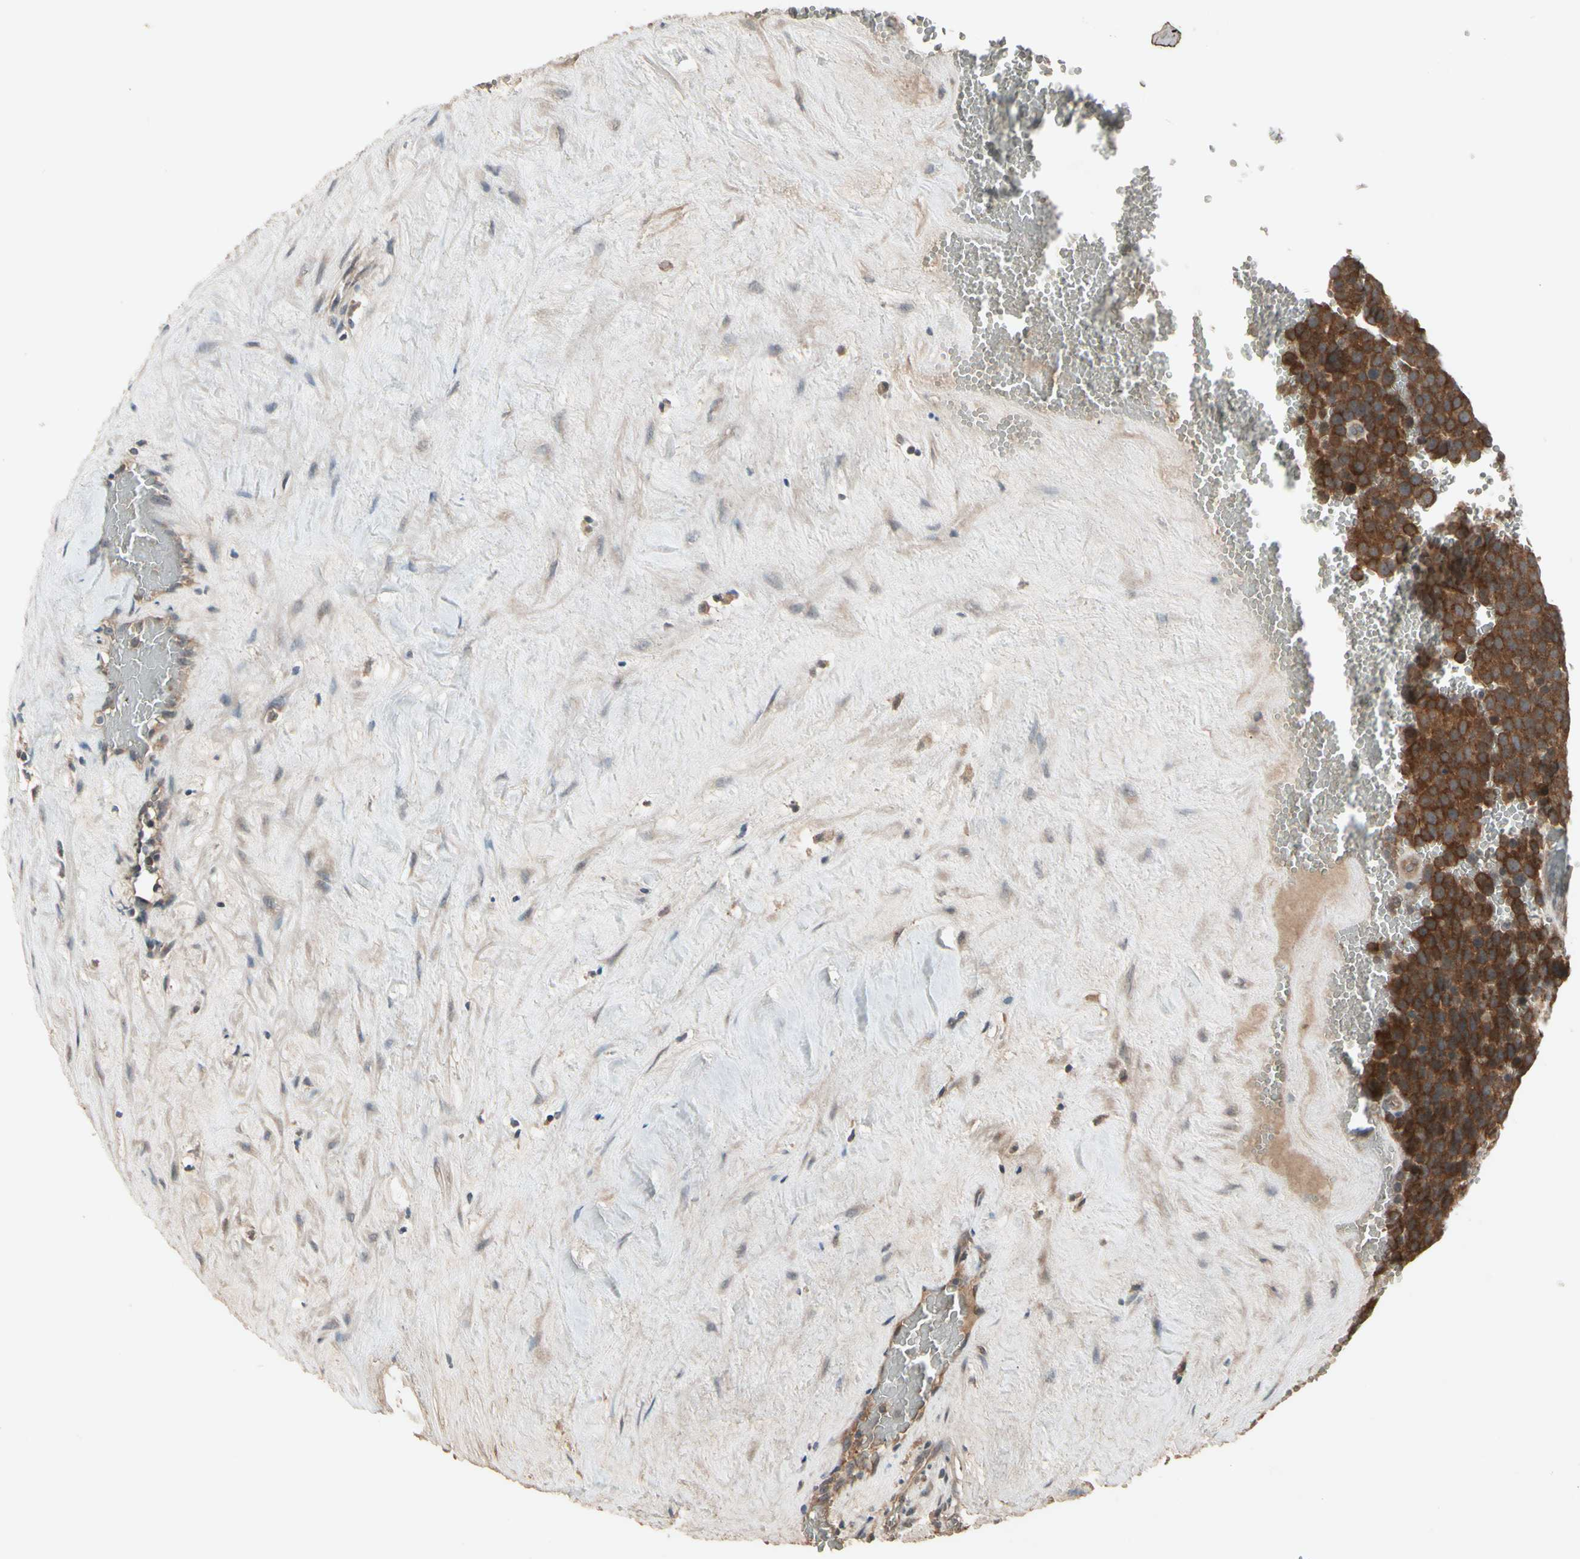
{"staining": {"intensity": "strong", "quantity": ">75%", "location": "cytoplasmic/membranous"}, "tissue": "testis cancer", "cell_type": "Tumor cells", "image_type": "cancer", "snomed": [{"axis": "morphology", "description": "Seminoma, NOS"}, {"axis": "topography", "description": "Testis"}], "caption": "Approximately >75% of tumor cells in human testis seminoma display strong cytoplasmic/membranous protein expression as visualized by brown immunohistochemical staining.", "gene": "NSF", "patient": {"sex": "male", "age": 71}}